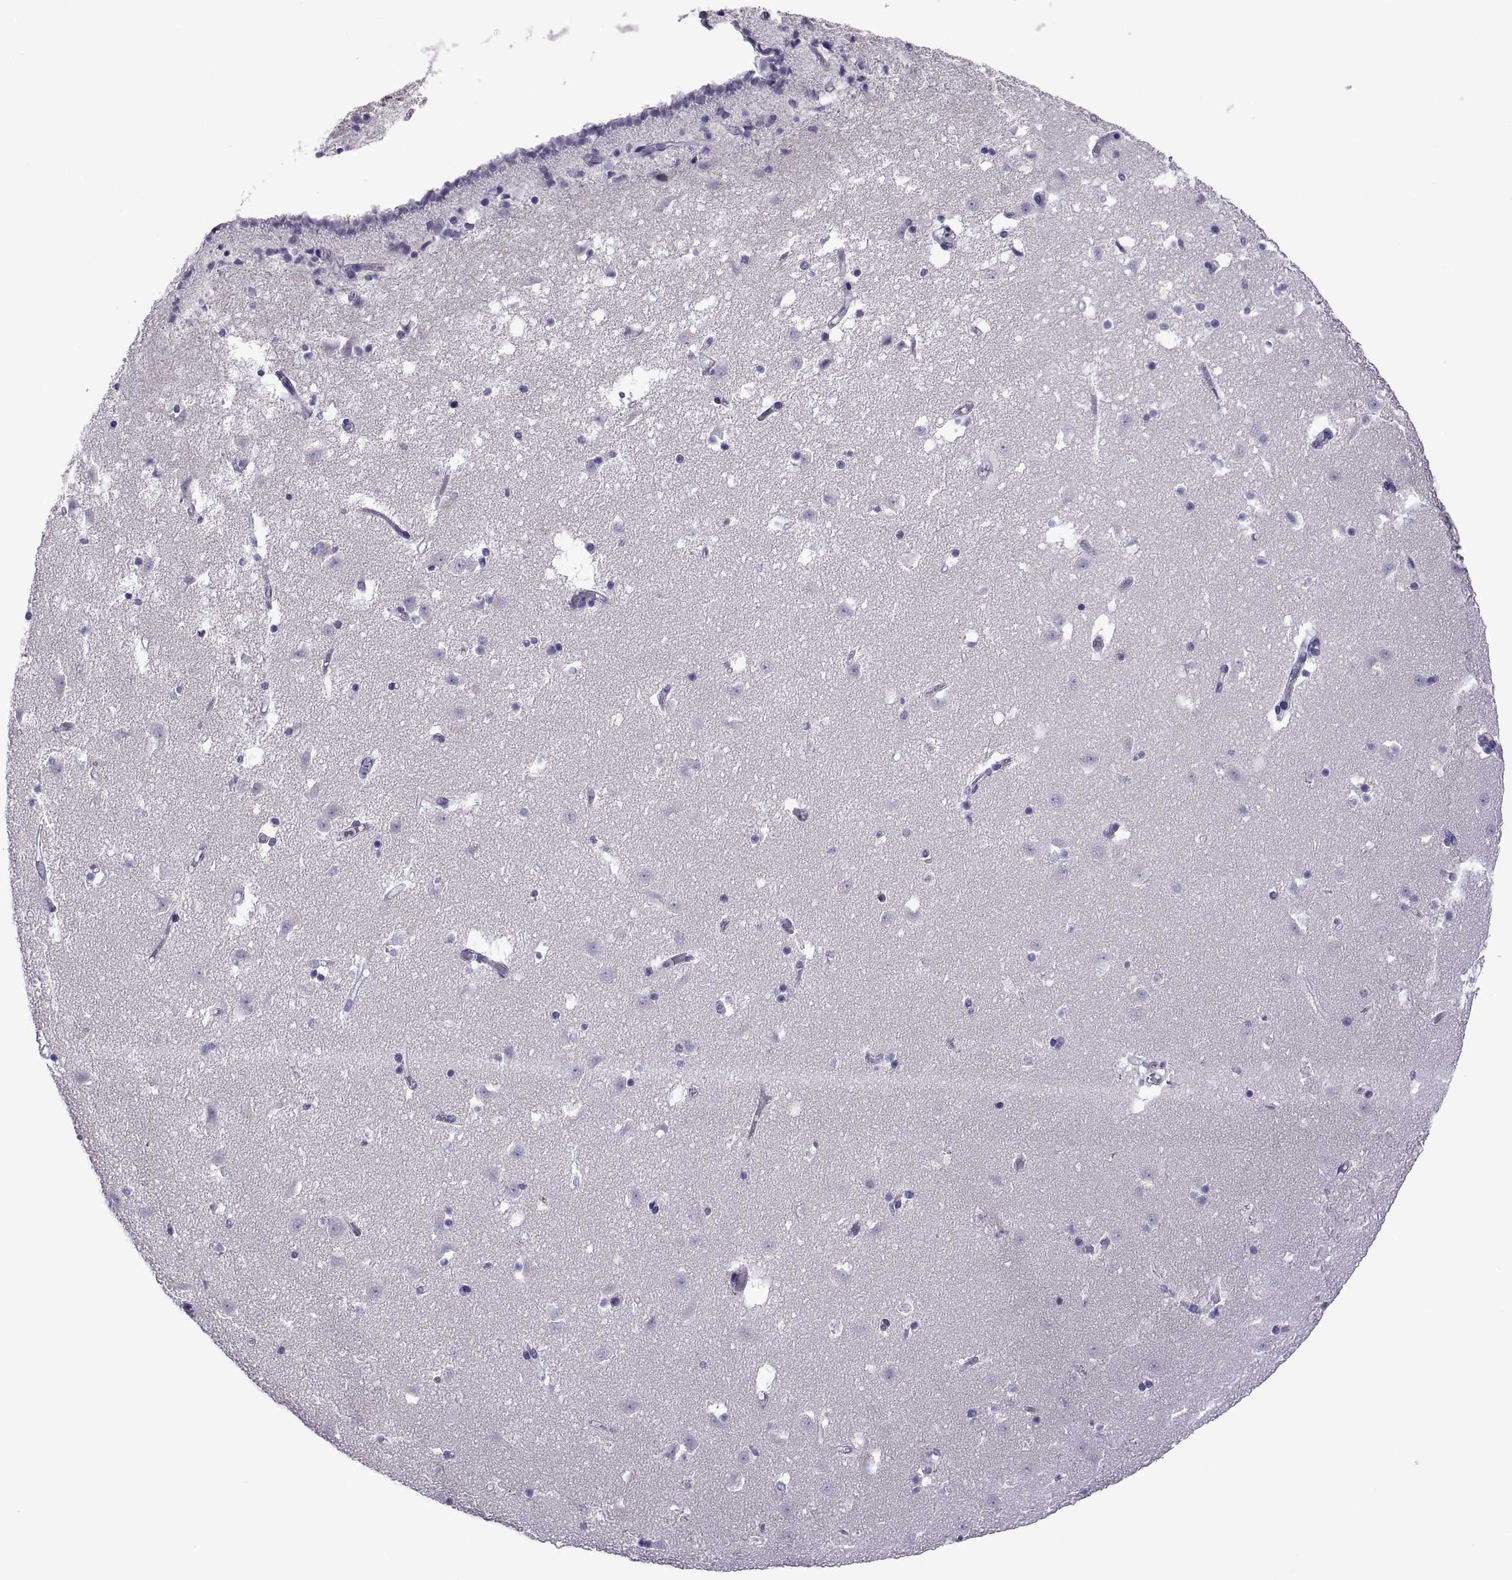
{"staining": {"intensity": "negative", "quantity": "none", "location": "none"}, "tissue": "caudate", "cell_type": "Glial cells", "image_type": "normal", "snomed": [{"axis": "morphology", "description": "Normal tissue, NOS"}, {"axis": "topography", "description": "Lateral ventricle wall"}], "caption": "Glial cells show no significant protein staining in unremarkable caudate.", "gene": "C3orf22", "patient": {"sex": "female", "age": 42}}